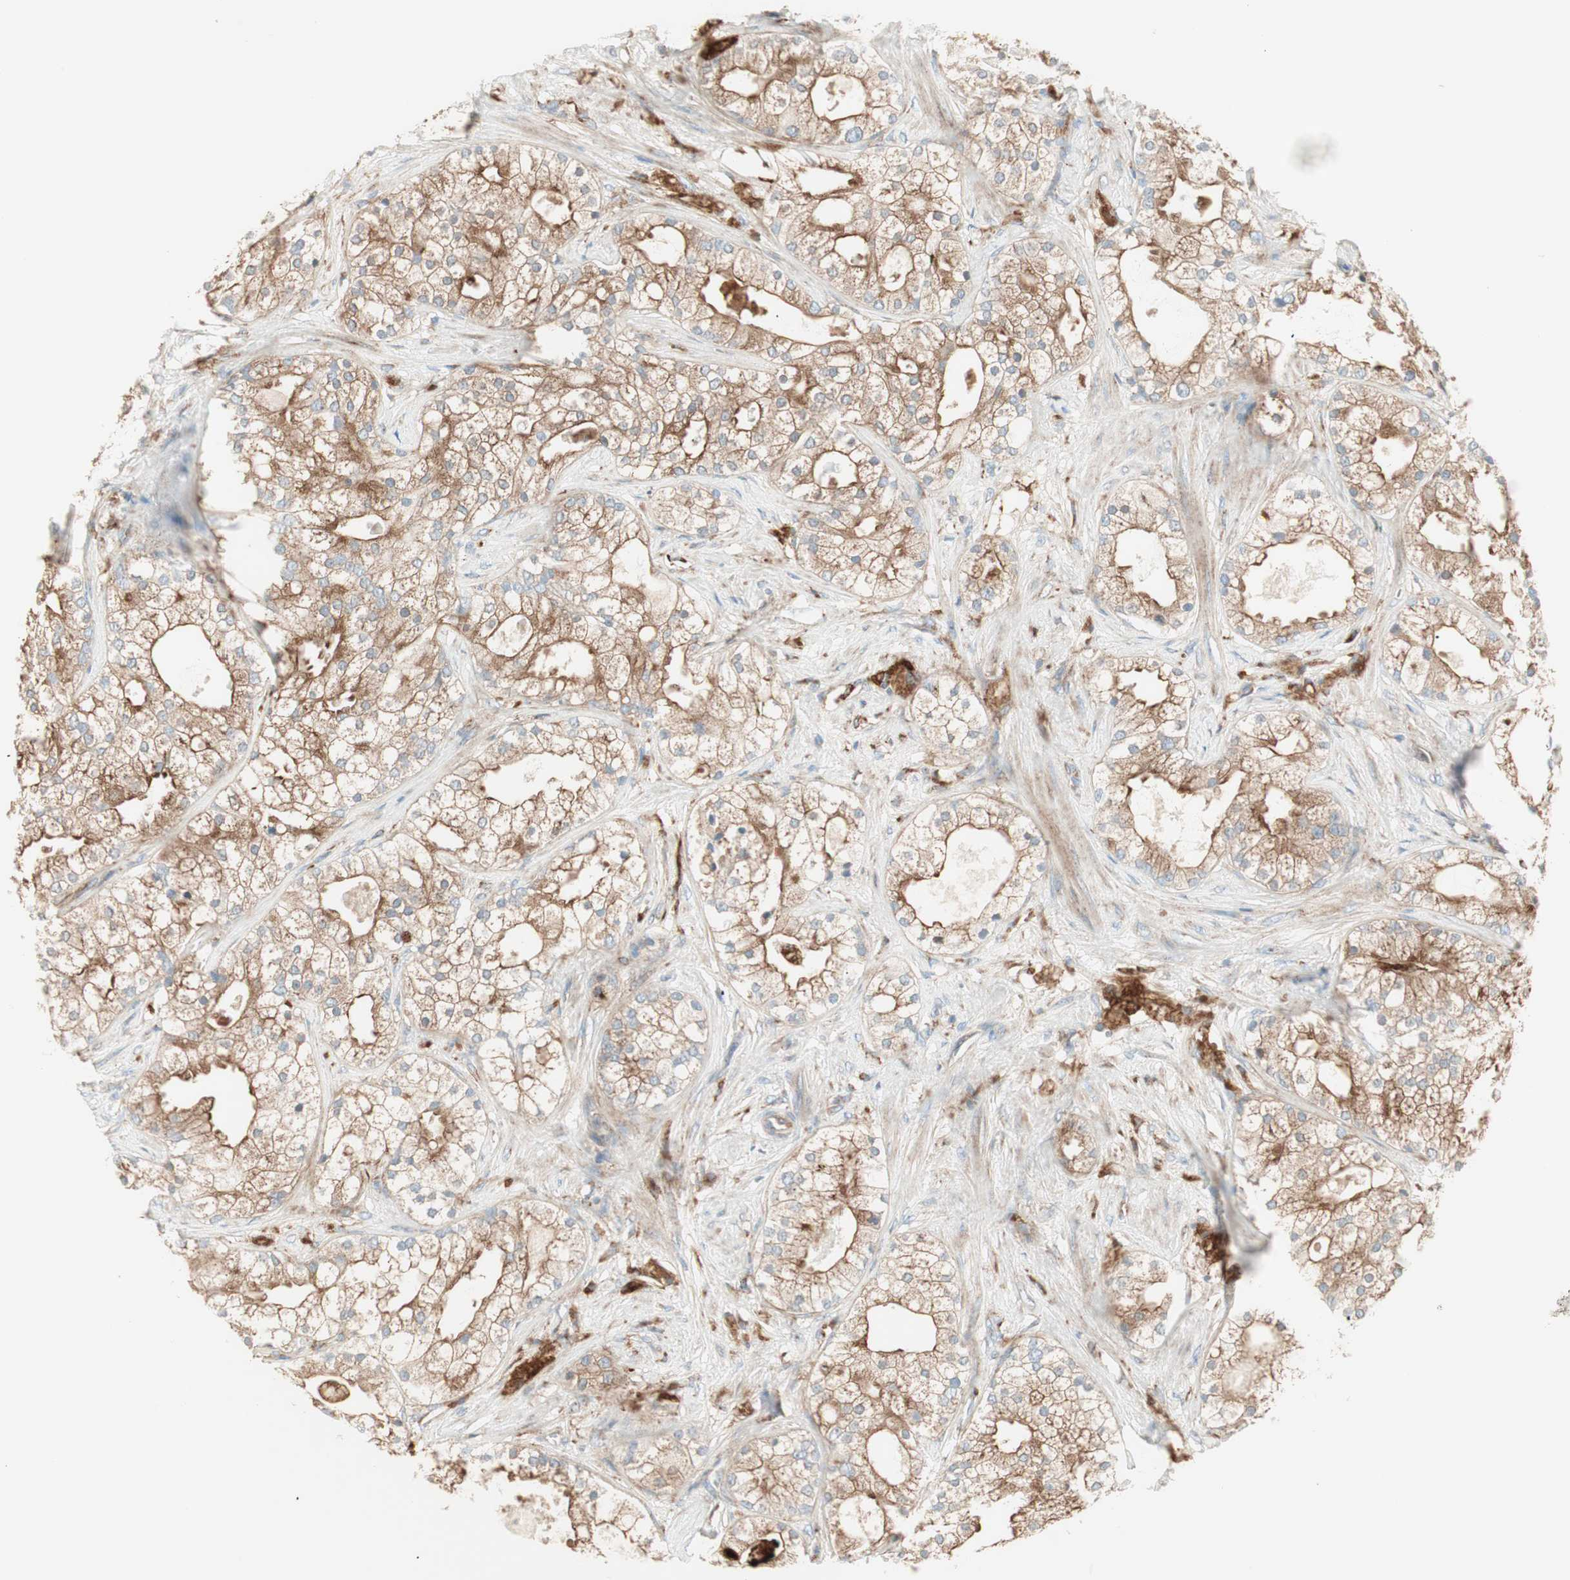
{"staining": {"intensity": "moderate", "quantity": ">75%", "location": "cytoplasmic/membranous"}, "tissue": "prostate cancer", "cell_type": "Tumor cells", "image_type": "cancer", "snomed": [{"axis": "morphology", "description": "Adenocarcinoma, Low grade"}, {"axis": "topography", "description": "Prostate"}], "caption": "This is a micrograph of immunohistochemistry staining of low-grade adenocarcinoma (prostate), which shows moderate positivity in the cytoplasmic/membranous of tumor cells.", "gene": "ATP6V1G1", "patient": {"sex": "male", "age": 58}}